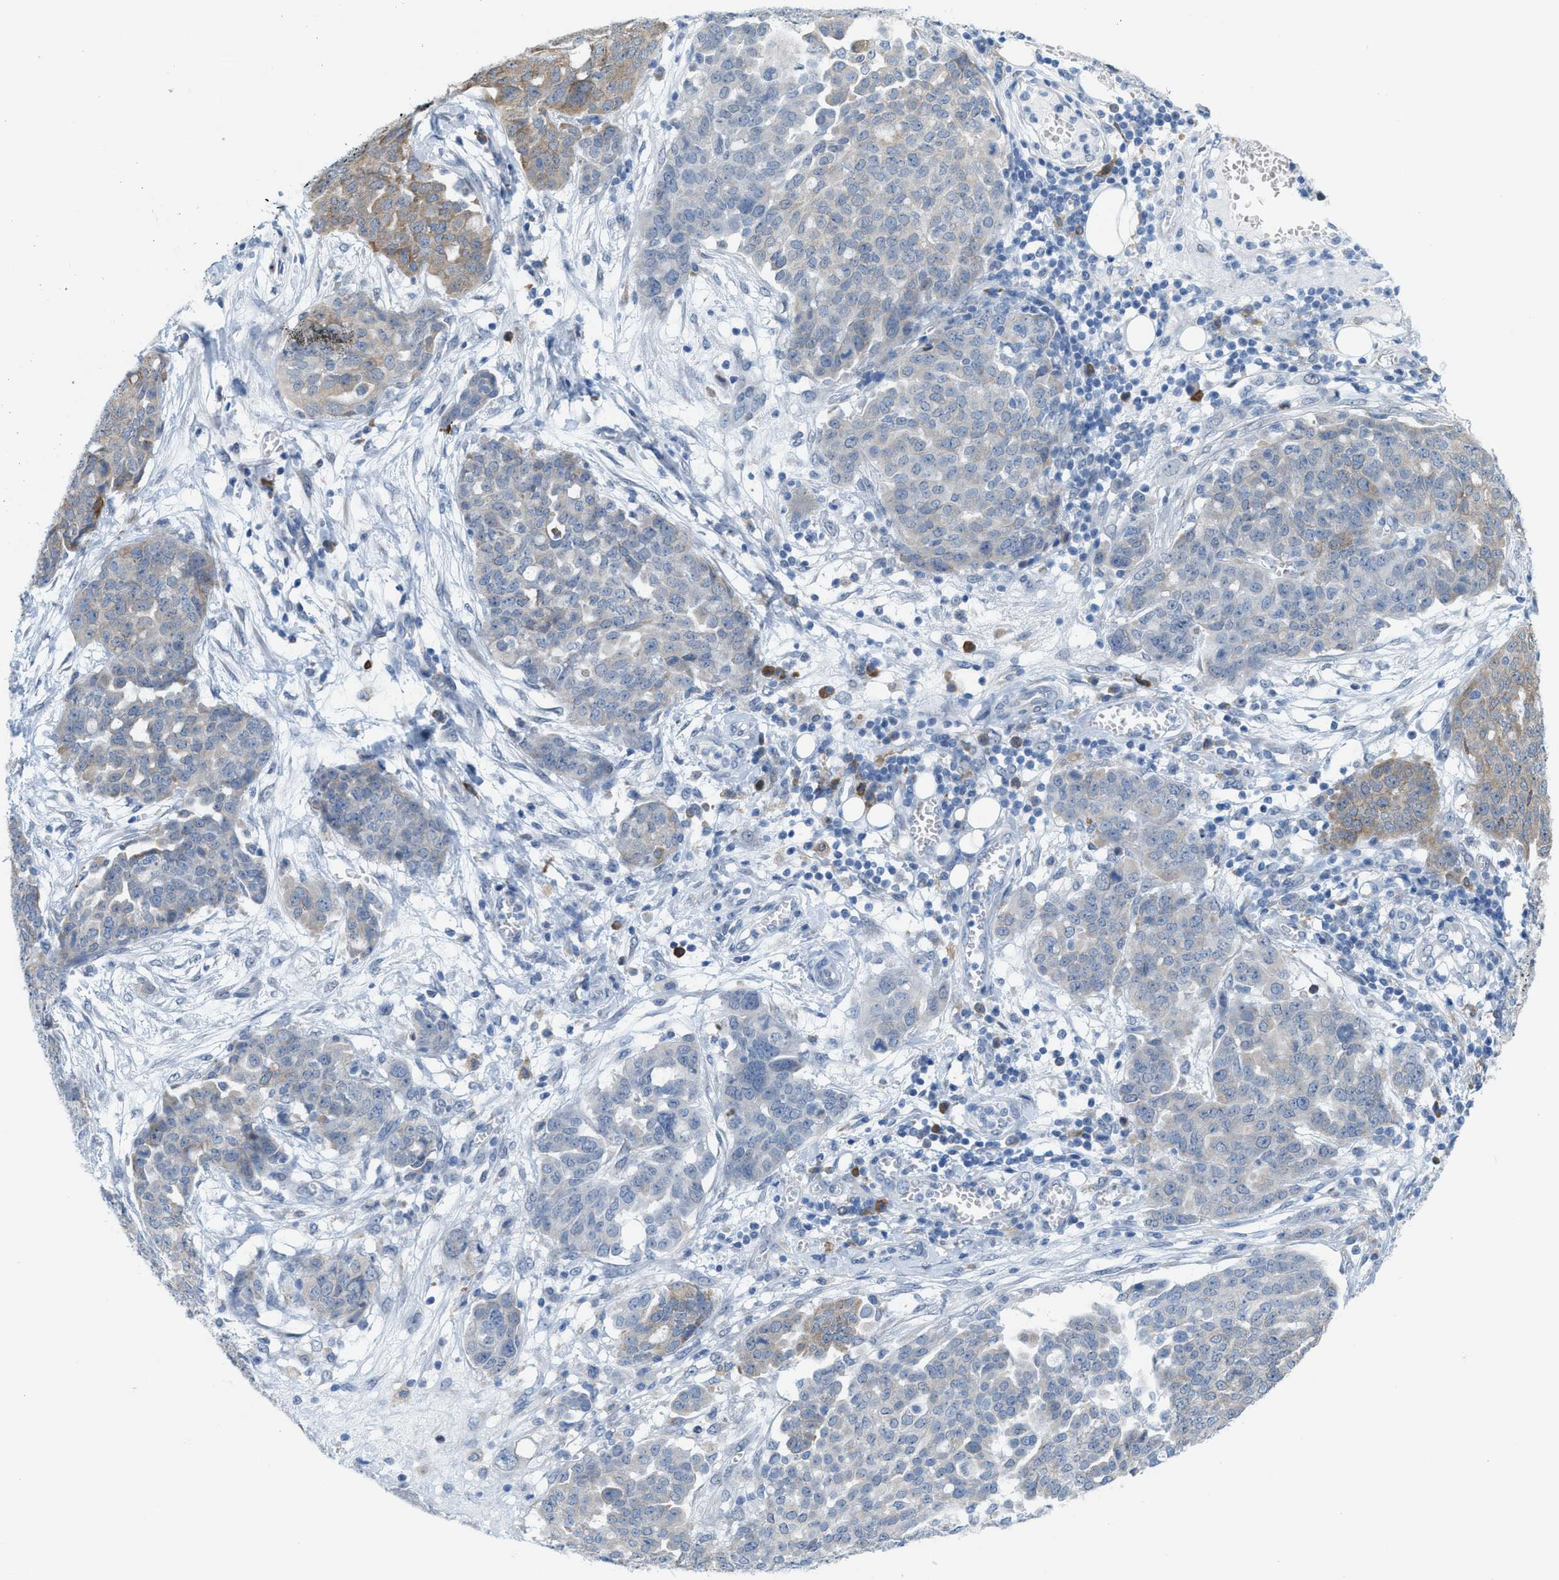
{"staining": {"intensity": "moderate", "quantity": "<25%", "location": "cytoplasmic/membranous"}, "tissue": "ovarian cancer", "cell_type": "Tumor cells", "image_type": "cancer", "snomed": [{"axis": "morphology", "description": "Cystadenocarcinoma, serous, NOS"}, {"axis": "topography", "description": "Soft tissue"}, {"axis": "topography", "description": "Ovary"}], "caption": "Protein staining of ovarian cancer (serous cystadenocarcinoma) tissue reveals moderate cytoplasmic/membranous positivity in about <25% of tumor cells.", "gene": "KIFC3", "patient": {"sex": "female", "age": 57}}